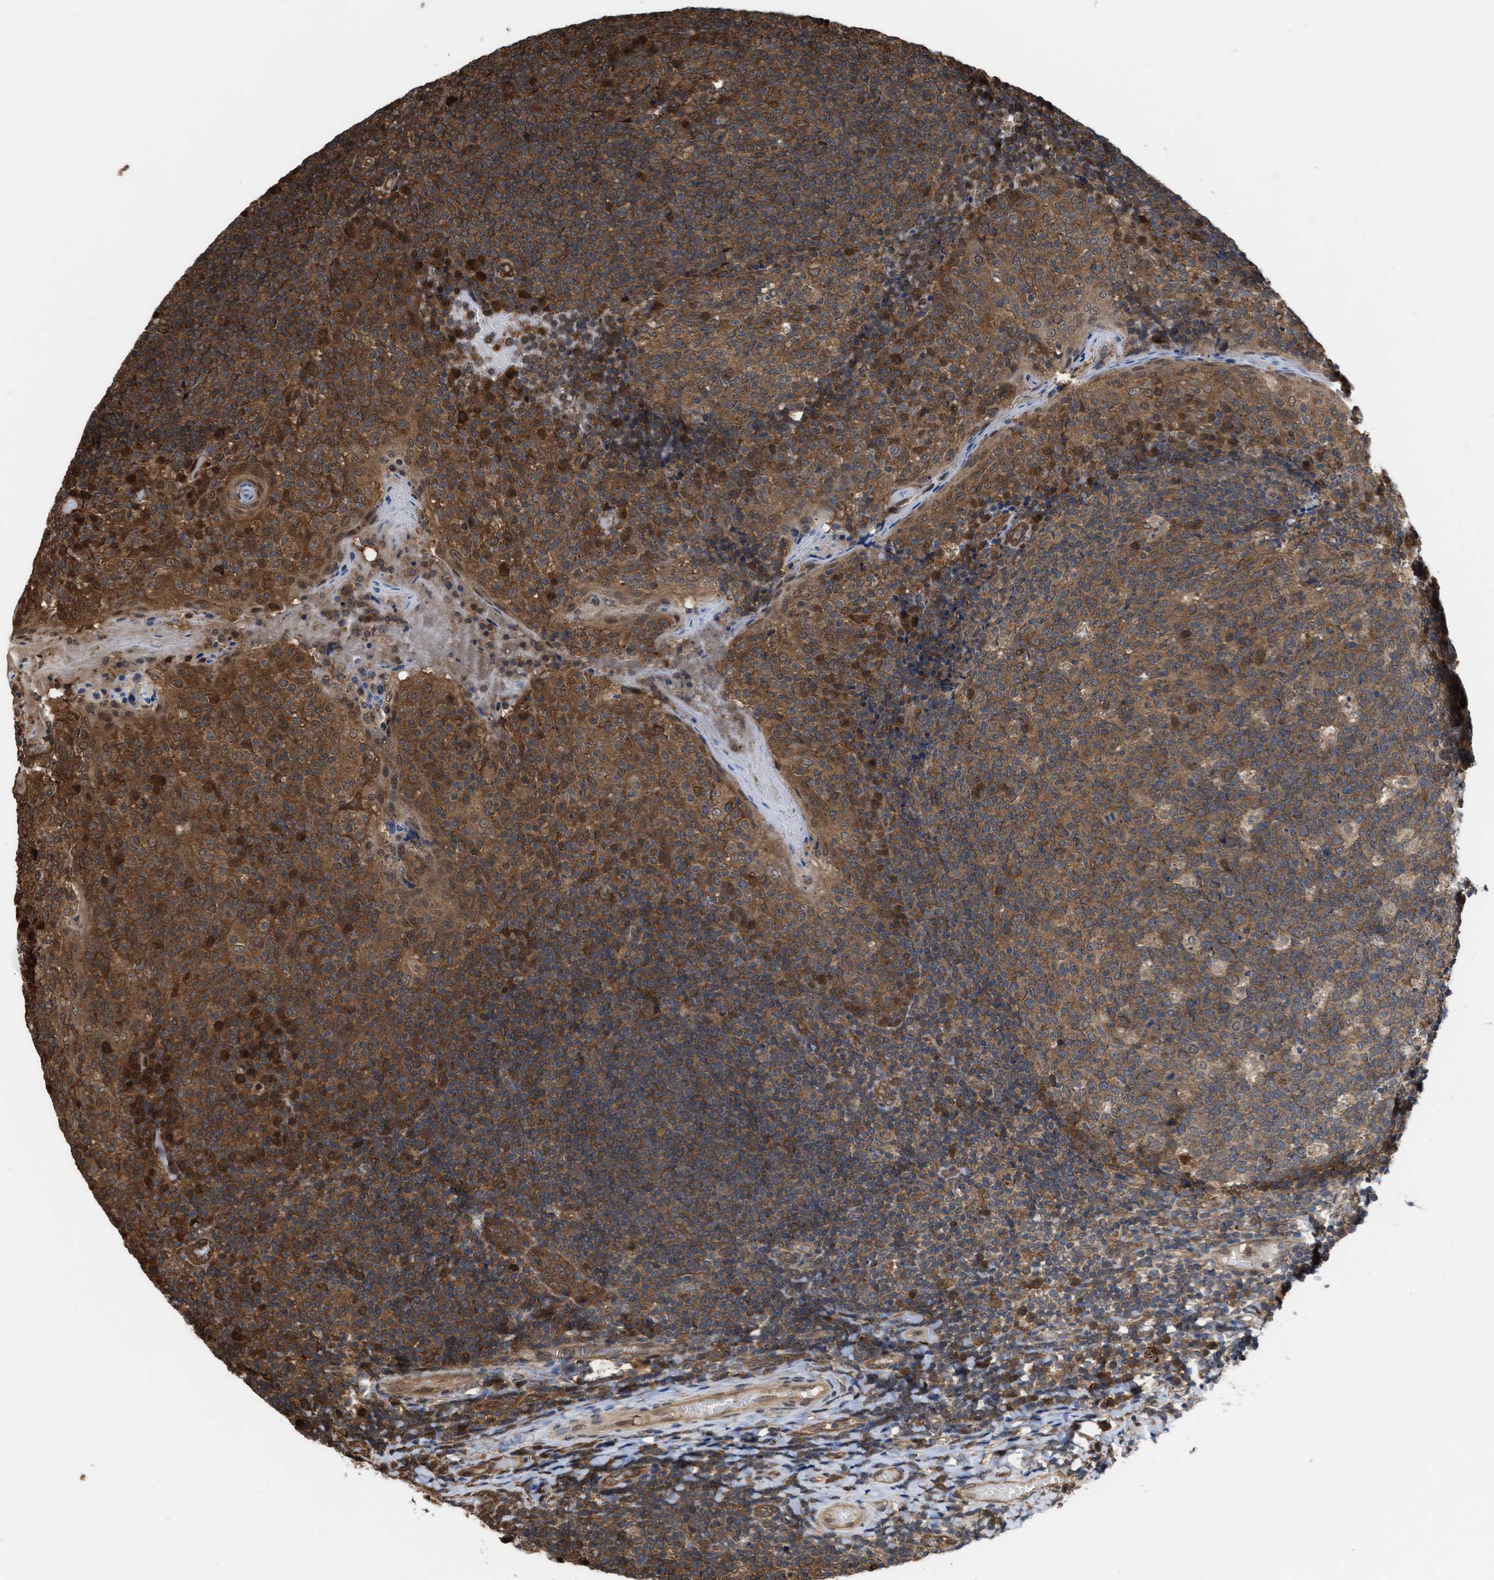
{"staining": {"intensity": "strong", "quantity": ">75%", "location": "cytoplasmic/membranous"}, "tissue": "tonsil", "cell_type": "Germinal center cells", "image_type": "normal", "snomed": [{"axis": "morphology", "description": "Normal tissue, NOS"}, {"axis": "topography", "description": "Tonsil"}], "caption": "Protein staining demonstrates strong cytoplasmic/membranous staining in about >75% of germinal center cells in normal tonsil. (brown staining indicates protein expression, while blue staining denotes nuclei).", "gene": "YWHAG", "patient": {"sex": "female", "age": 19}}